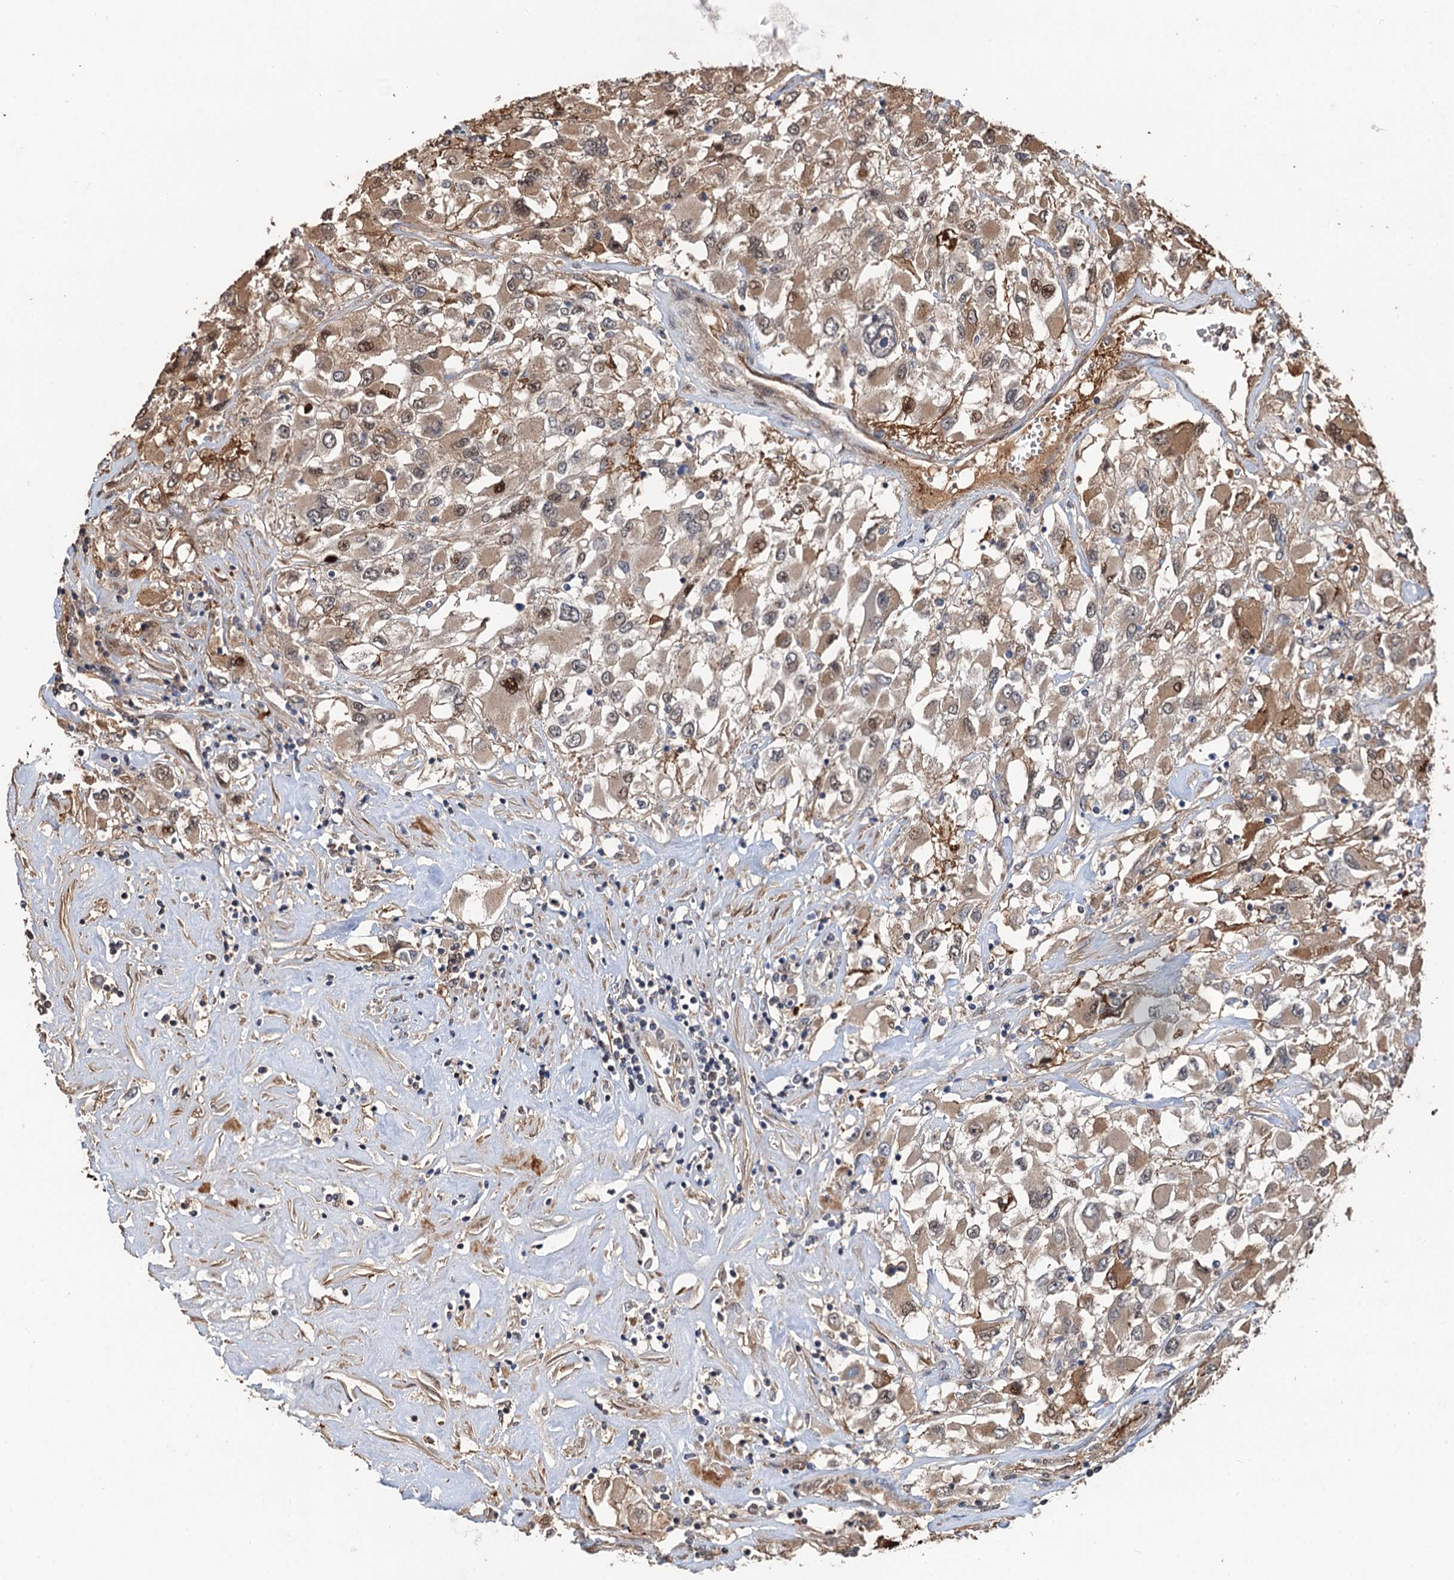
{"staining": {"intensity": "moderate", "quantity": "25%-75%", "location": "cytoplasmic/membranous,nuclear"}, "tissue": "renal cancer", "cell_type": "Tumor cells", "image_type": "cancer", "snomed": [{"axis": "morphology", "description": "Adenocarcinoma, NOS"}, {"axis": "topography", "description": "Kidney"}], "caption": "Tumor cells display medium levels of moderate cytoplasmic/membranous and nuclear staining in about 25%-75% of cells in renal adenocarcinoma. (IHC, brightfield microscopy, high magnification).", "gene": "DEXI", "patient": {"sex": "female", "age": 52}}